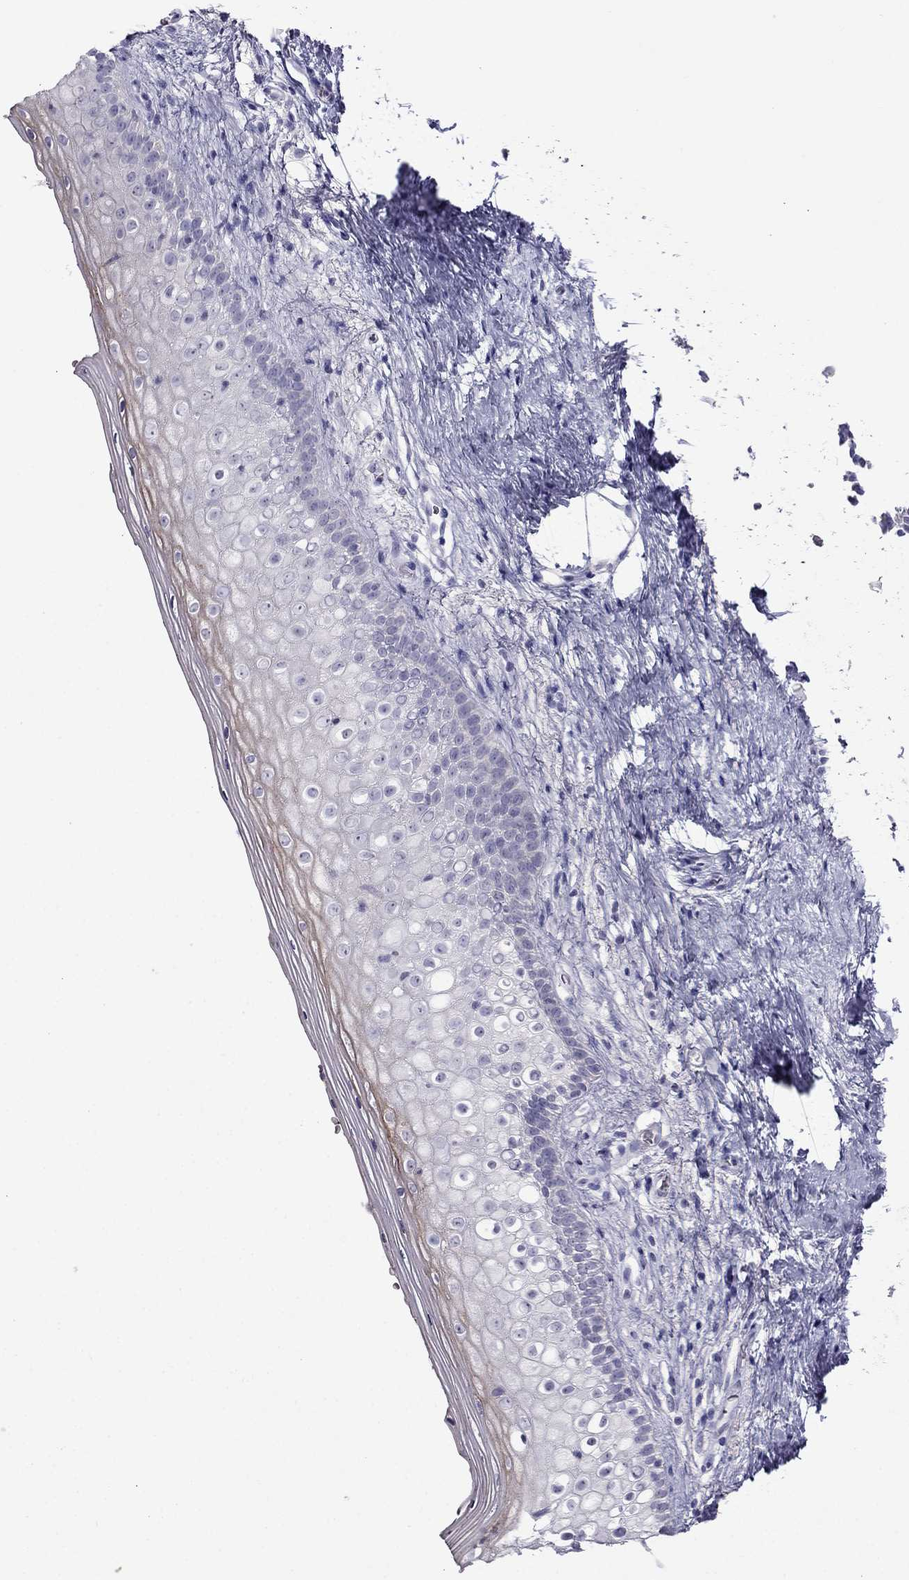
{"staining": {"intensity": "moderate", "quantity": "<25%", "location": "cytoplasmic/membranous"}, "tissue": "vagina", "cell_type": "Squamous epithelial cells", "image_type": "normal", "snomed": [{"axis": "morphology", "description": "Normal tissue, NOS"}, {"axis": "topography", "description": "Vagina"}], "caption": "Brown immunohistochemical staining in unremarkable vagina demonstrates moderate cytoplasmic/membranous expression in about <25% of squamous epithelial cells. (brown staining indicates protein expression, while blue staining denotes nuclei).", "gene": "ERC2", "patient": {"sex": "female", "age": 47}}